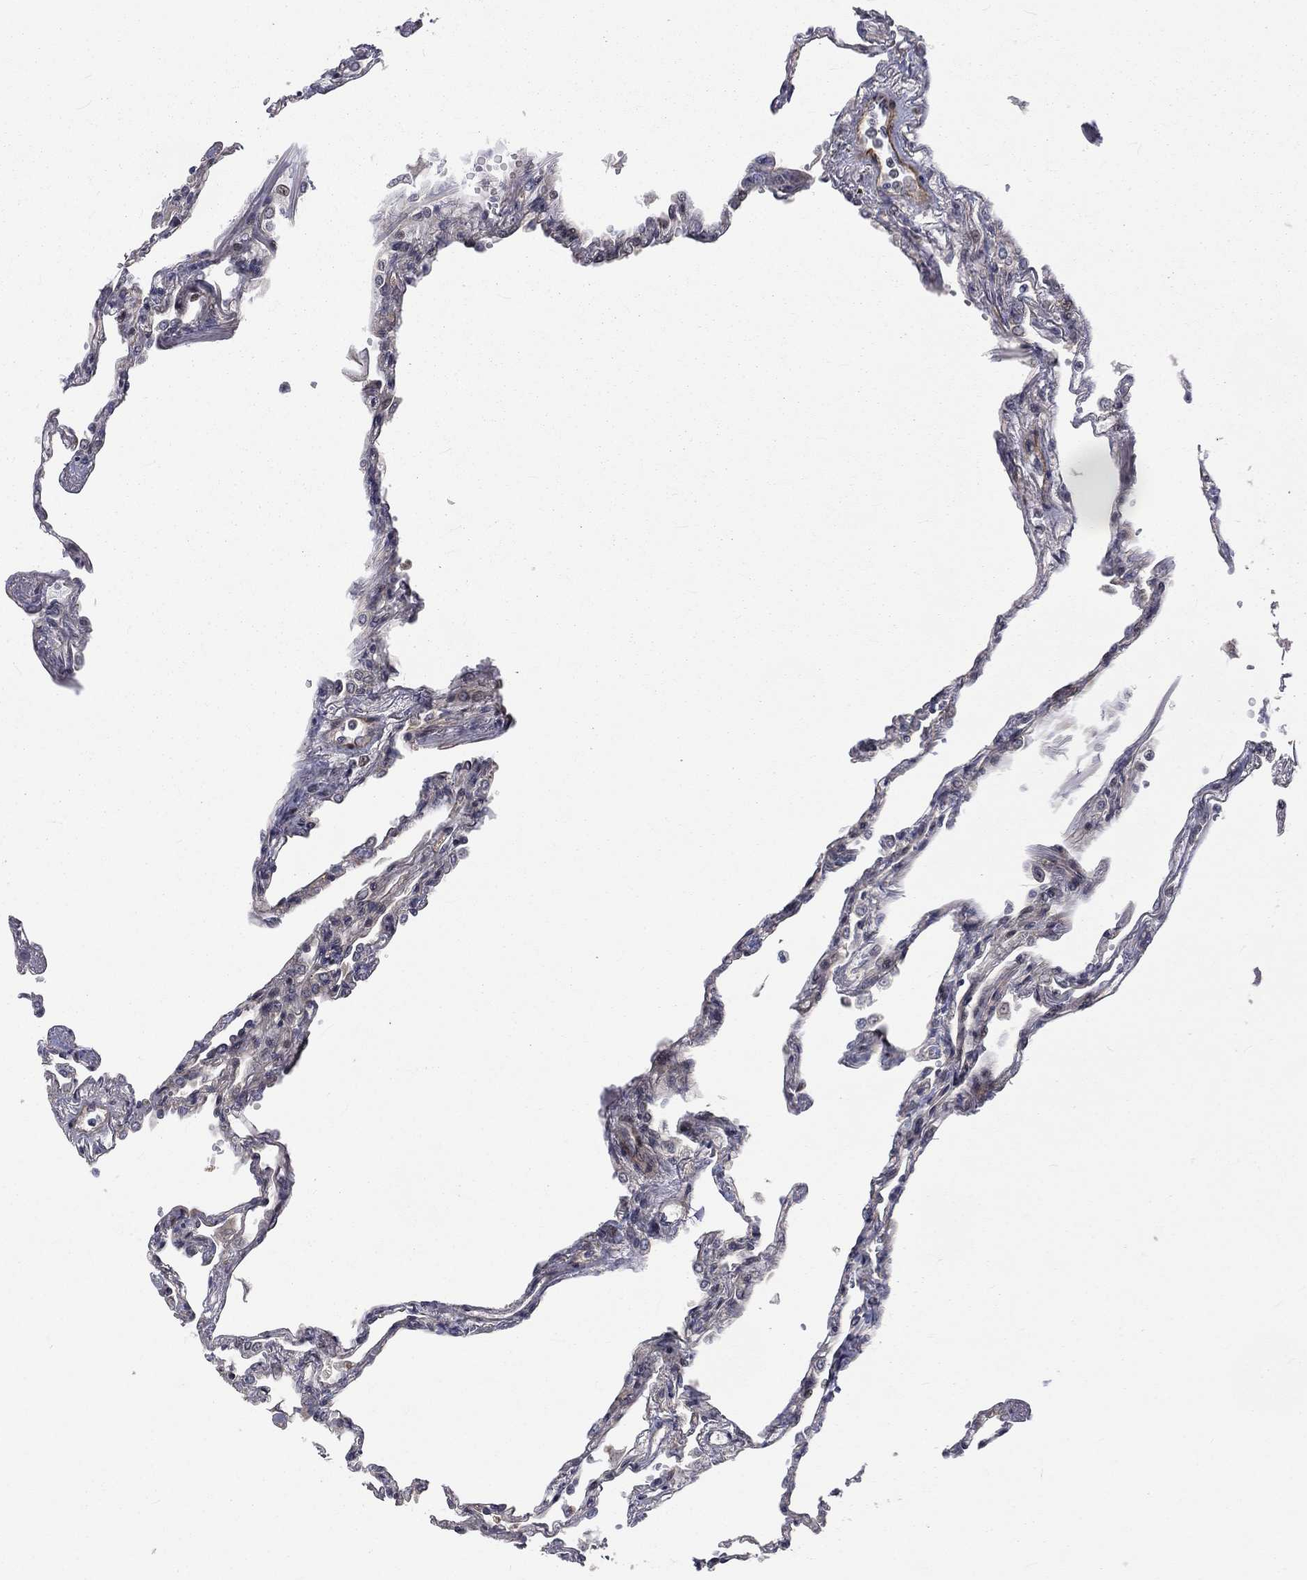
{"staining": {"intensity": "moderate", "quantity": "<25%", "location": "cytoplasmic/membranous"}, "tissue": "lung", "cell_type": "Alveolar cells", "image_type": "normal", "snomed": [{"axis": "morphology", "description": "Normal tissue, NOS"}, {"axis": "topography", "description": "Lung"}], "caption": "Immunohistochemical staining of unremarkable lung demonstrates low levels of moderate cytoplasmic/membranous staining in about <25% of alveolar cells. (brown staining indicates protein expression, while blue staining denotes nuclei).", "gene": "ARL3", "patient": {"sex": "male", "age": 78}}